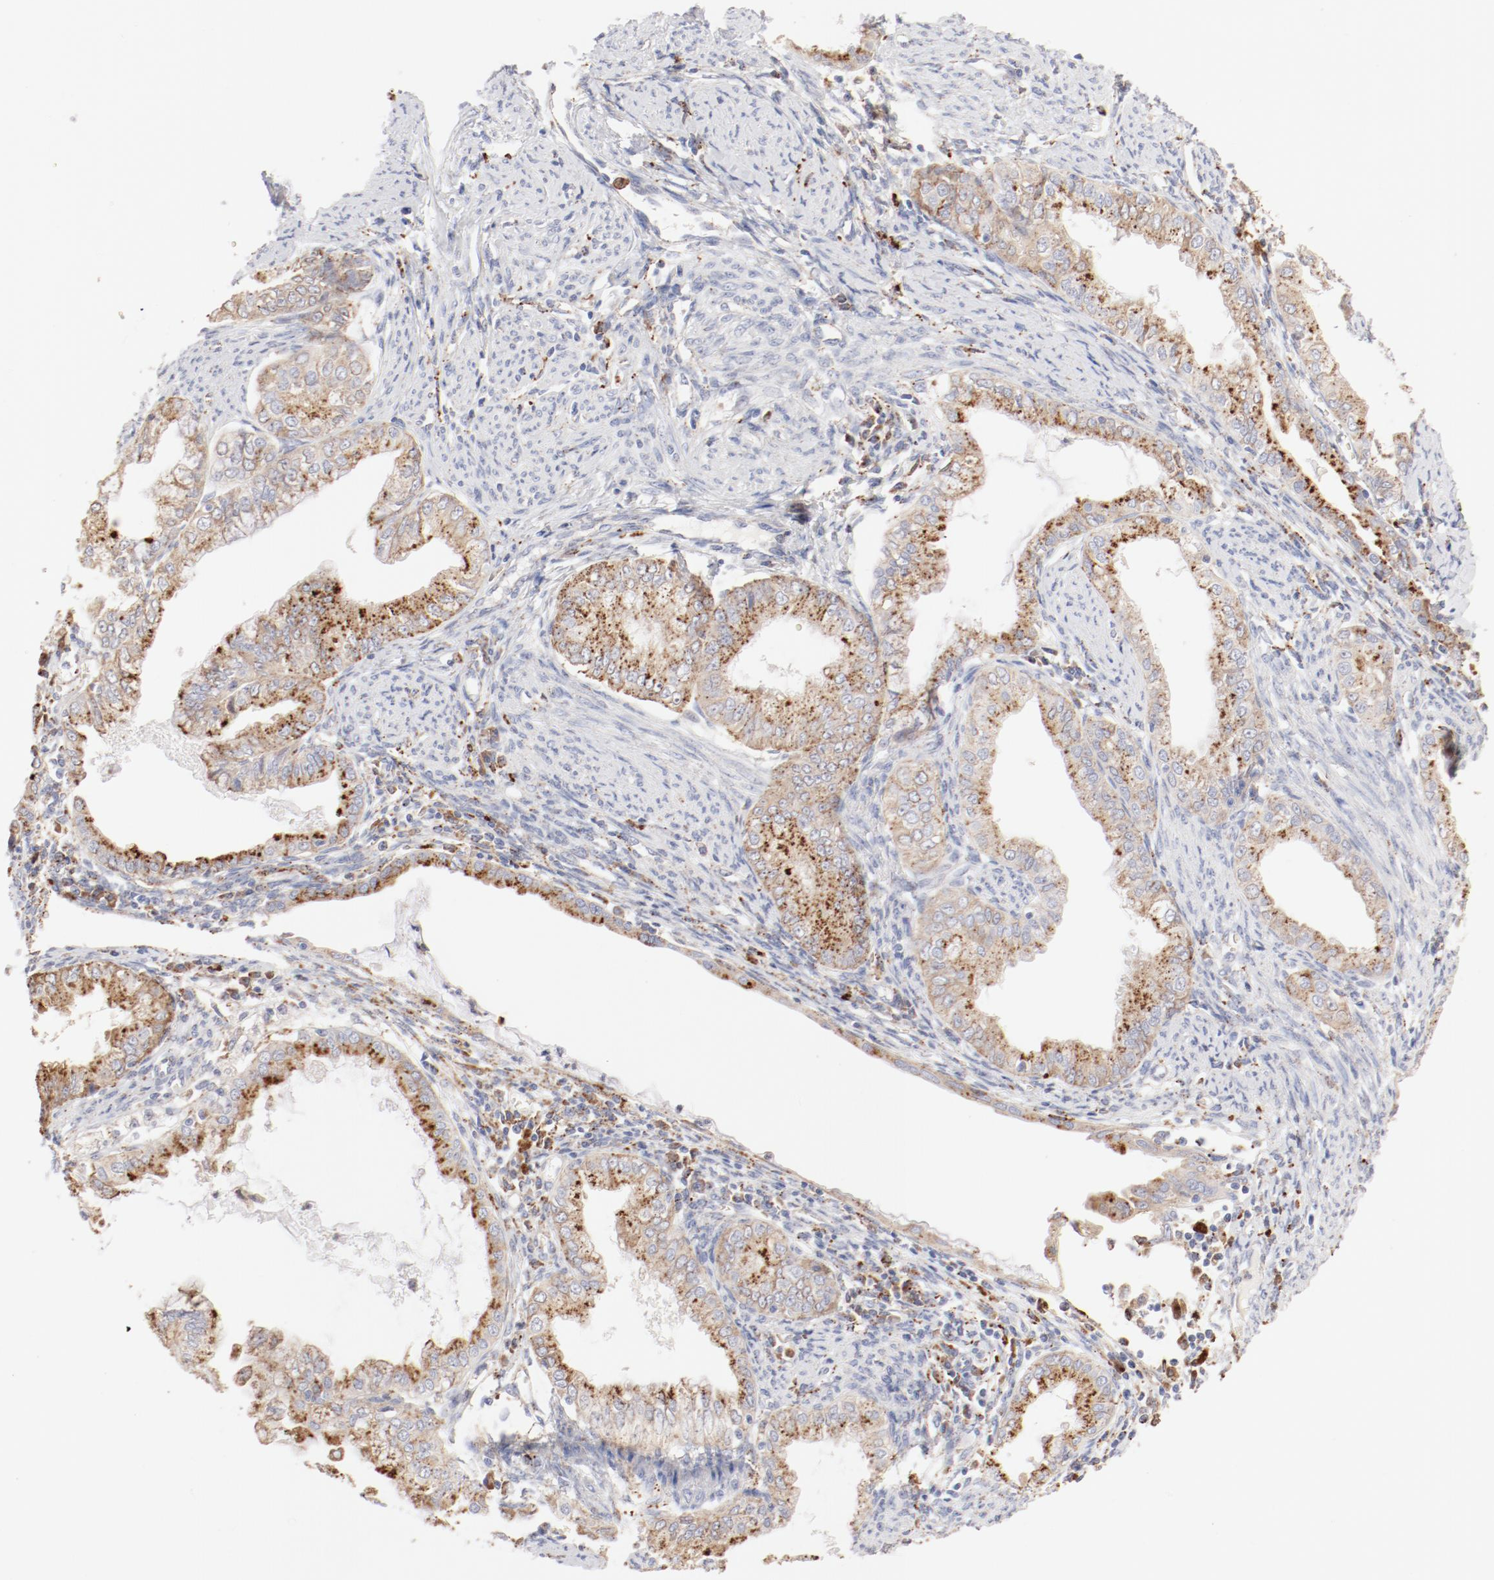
{"staining": {"intensity": "weak", "quantity": ">75%", "location": "cytoplasmic/membranous"}, "tissue": "endometrial cancer", "cell_type": "Tumor cells", "image_type": "cancer", "snomed": [{"axis": "morphology", "description": "Adenocarcinoma, NOS"}, {"axis": "topography", "description": "Endometrium"}], "caption": "The immunohistochemical stain shows weak cytoplasmic/membranous expression in tumor cells of endometrial cancer tissue.", "gene": "CTSH", "patient": {"sex": "female", "age": 76}}